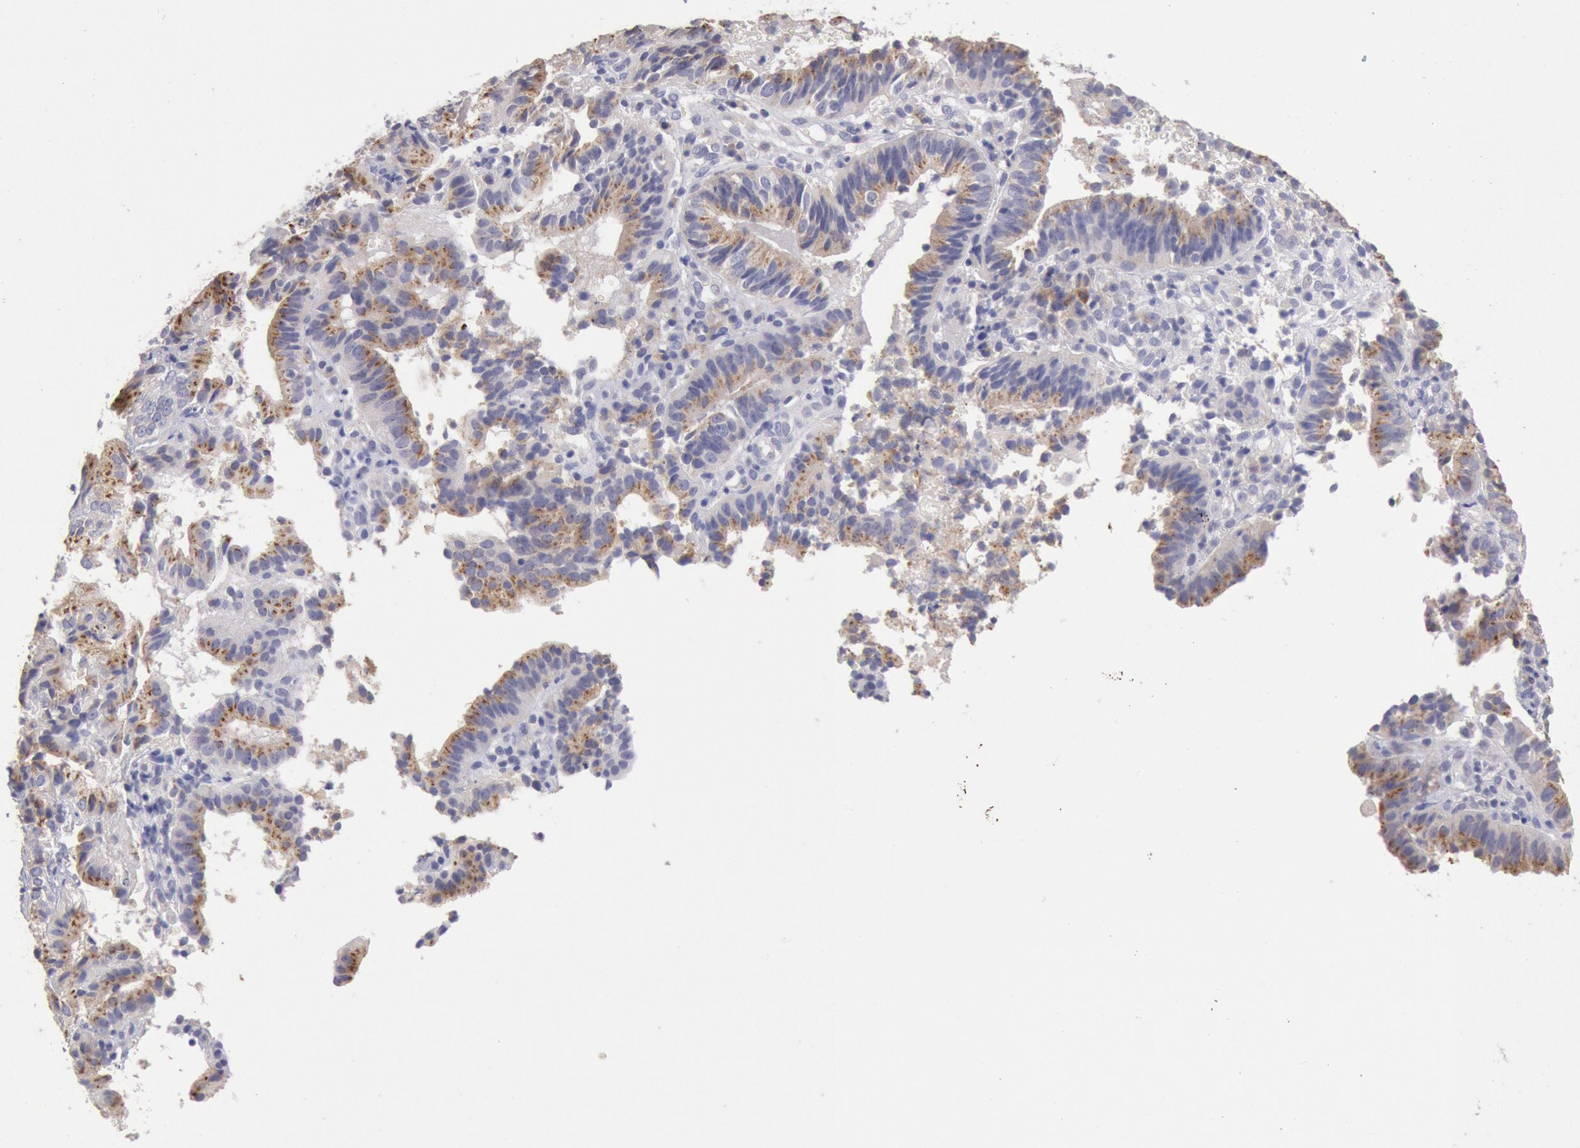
{"staining": {"intensity": "weak", "quantity": ">75%", "location": "cytoplasmic/membranous"}, "tissue": "cervical cancer", "cell_type": "Tumor cells", "image_type": "cancer", "snomed": [{"axis": "morphology", "description": "Adenocarcinoma, NOS"}, {"axis": "topography", "description": "Cervix"}], "caption": "Adenocarcinoma (cervical) tissue demonstrates weak cytoplasmic/membranous positivity in about >75% of tumor cells, visualized by immunohistochemistry.", "gene": "GAL3ST1", "patient": {"sex": "female", "age": 60}}